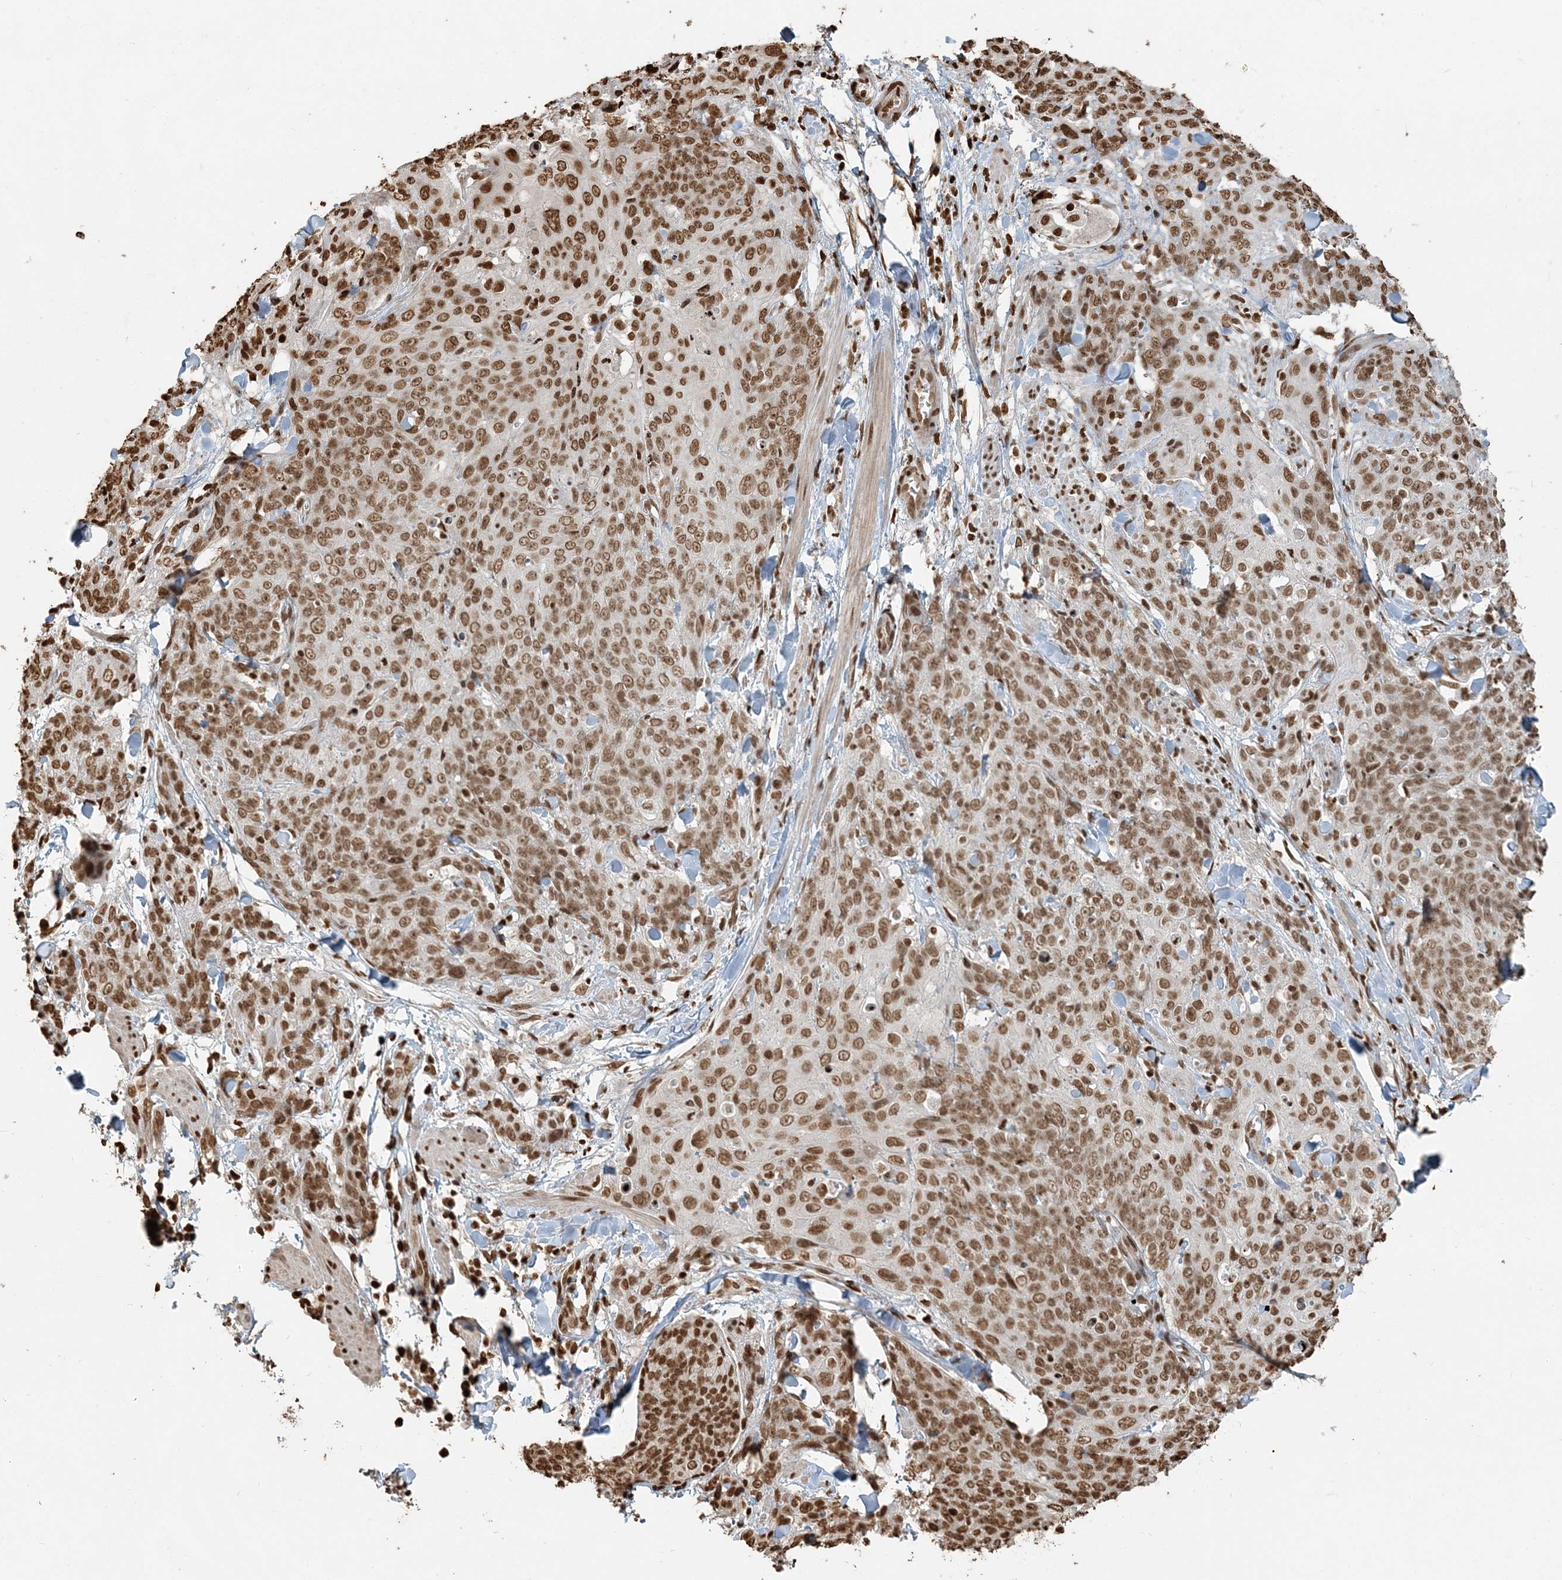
{"staining": {"intensity": "moderate", "quantity": ">75%", "location": "nuclear"}, "tissue": "skin cancer", "cell_type": "Tumor cells", "image_type": "cancer", "snomed": [{"axis": "morphology", "description": "Squamous cell carcinoma, NOS"}, {"axis": "topography", "description": "Skin"}, {"axis": "topography", "description": "Vulva"}], "caption": "High-power microscopy captured an immunohistochemistry photomicrograph of skin cancer (squamous cell carcinoma), revealing moderate nuclear staining in approximately >75% of tumor cells. Using DAB (3,3'-diaminobenzidine) (brown) and hematoxylin (blue) stains, captured at high magnification using brightfield microscopy.", "gene": "H3-3B", "patient": {"sex": "female", "age": 85}}